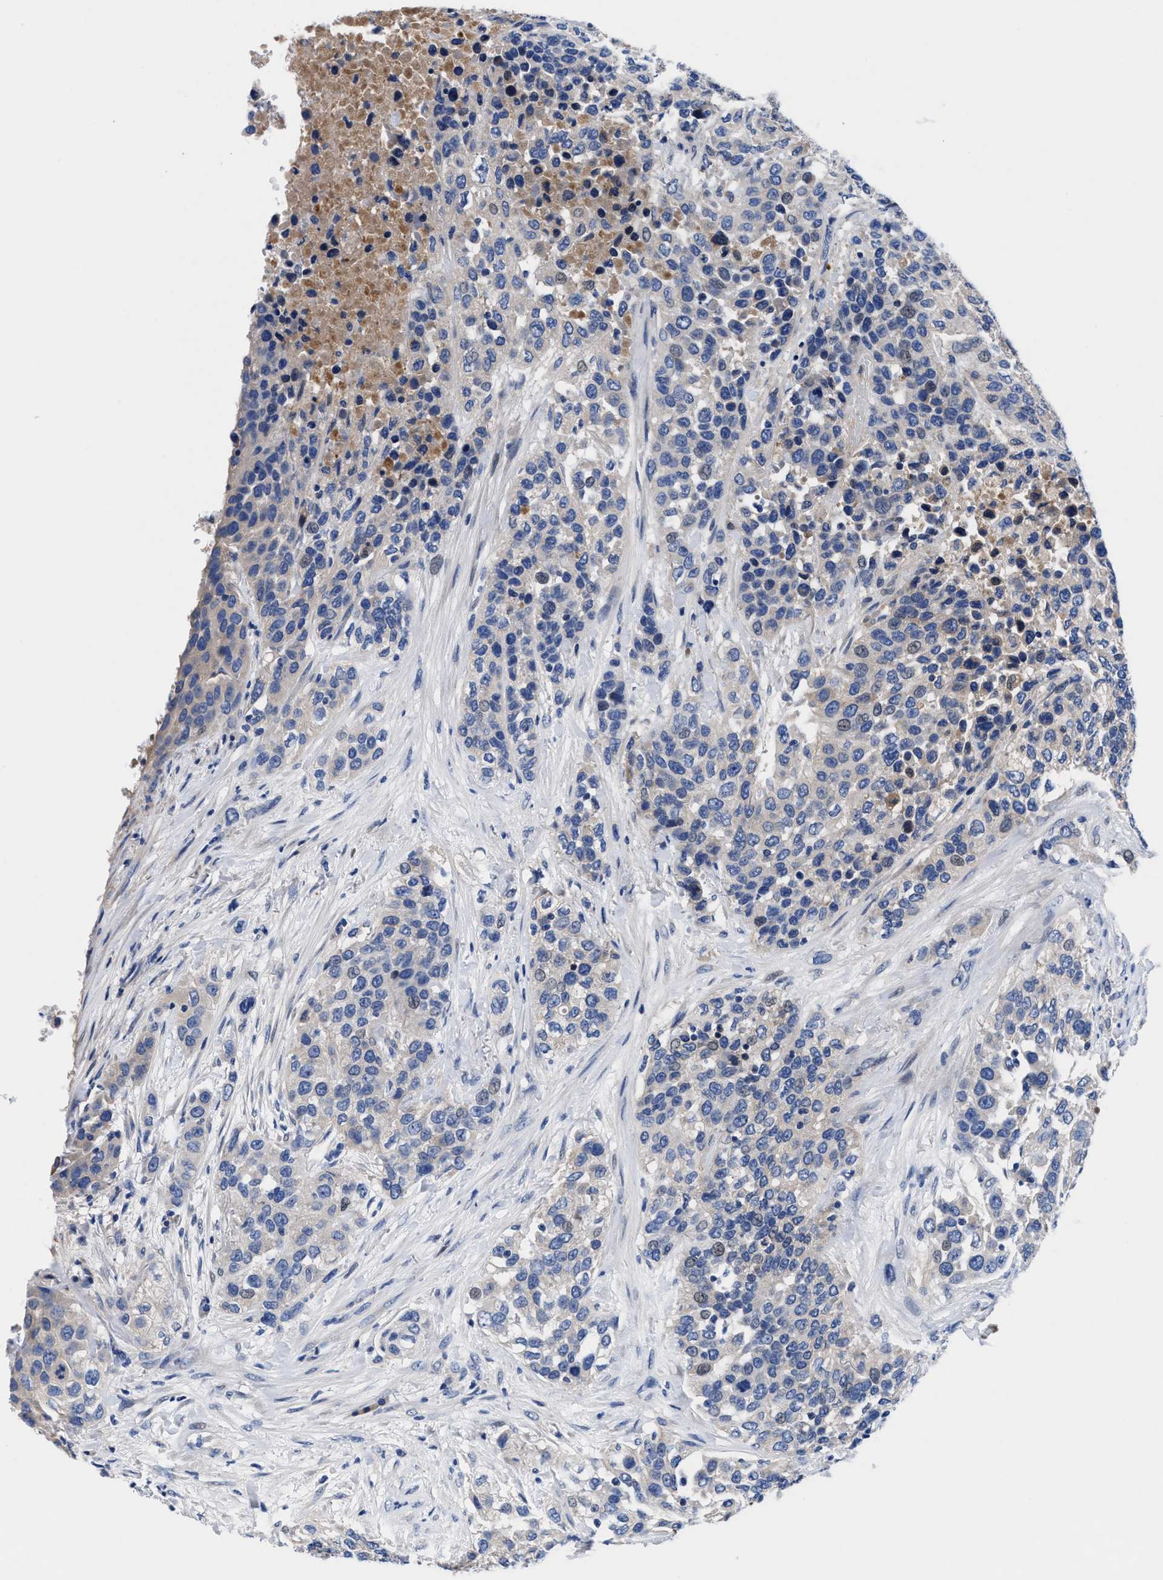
{"staining": {"intensity": "negative", "quantity": "none", "location": "none"}, "tissue": "urothelial cancer", "cell_type": "Tumor cells", "image_type": "cancer", "snomed": [{"axis": "morphology", "description": "Urothelial carcinoma, High grade"}, {"axis": "topography", "description": "Urinary bladder"}], "caption": "Immunohistochemistry (IHC) micrograph of neoplastic tissue: human urothelial carcinoma (high-grade) stained with DAB exhibits no significant protein staining in tumor cells.", "gene": "DHRS13", "patient": {"sex": "female", "age": 80}}